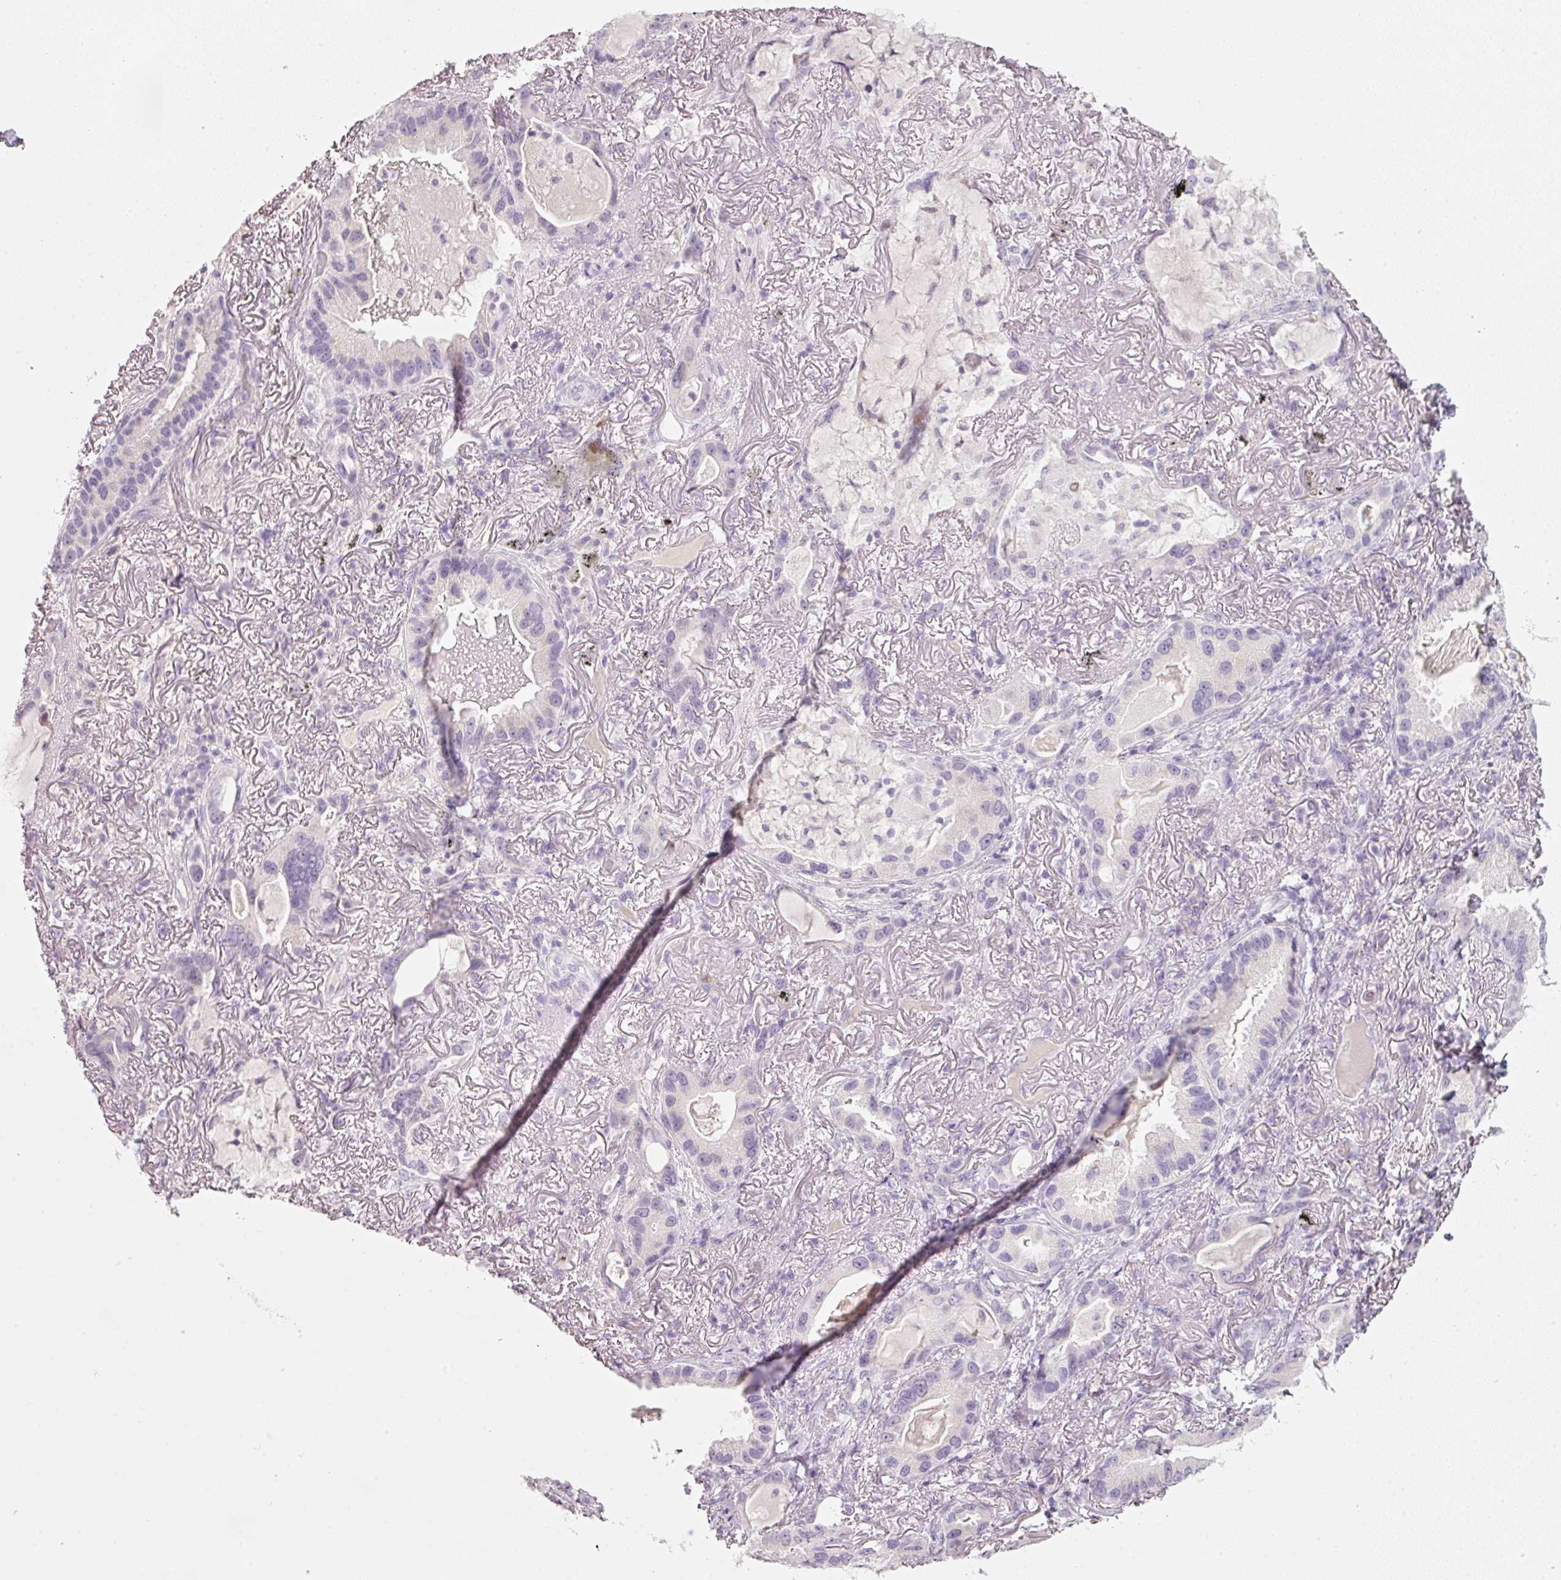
{"staining": {"intensity": "negative", "quantity": "none", "location": "none"}, "tissue": "lung cancer", "cell_type": "Tumor cells", "image_type": "cancer", "snomed": [{"axis": "morphology", "description": "Adenocarcinoma, NOS"}, {"axis": "topography", "description": "Lung"}], "caption": "Lung cancer was stained to show a protein in brown. There is no significant staining in tumor cells. (Stains: DAB (3,3'-diaminobenzidine) immunohistochemistry with hematoxylin counter stain, Microscopy: brightfield microscopy at high magnification).", "gene": "ENSG00000206549", "patient": {"sex": "female", "age": 69}}